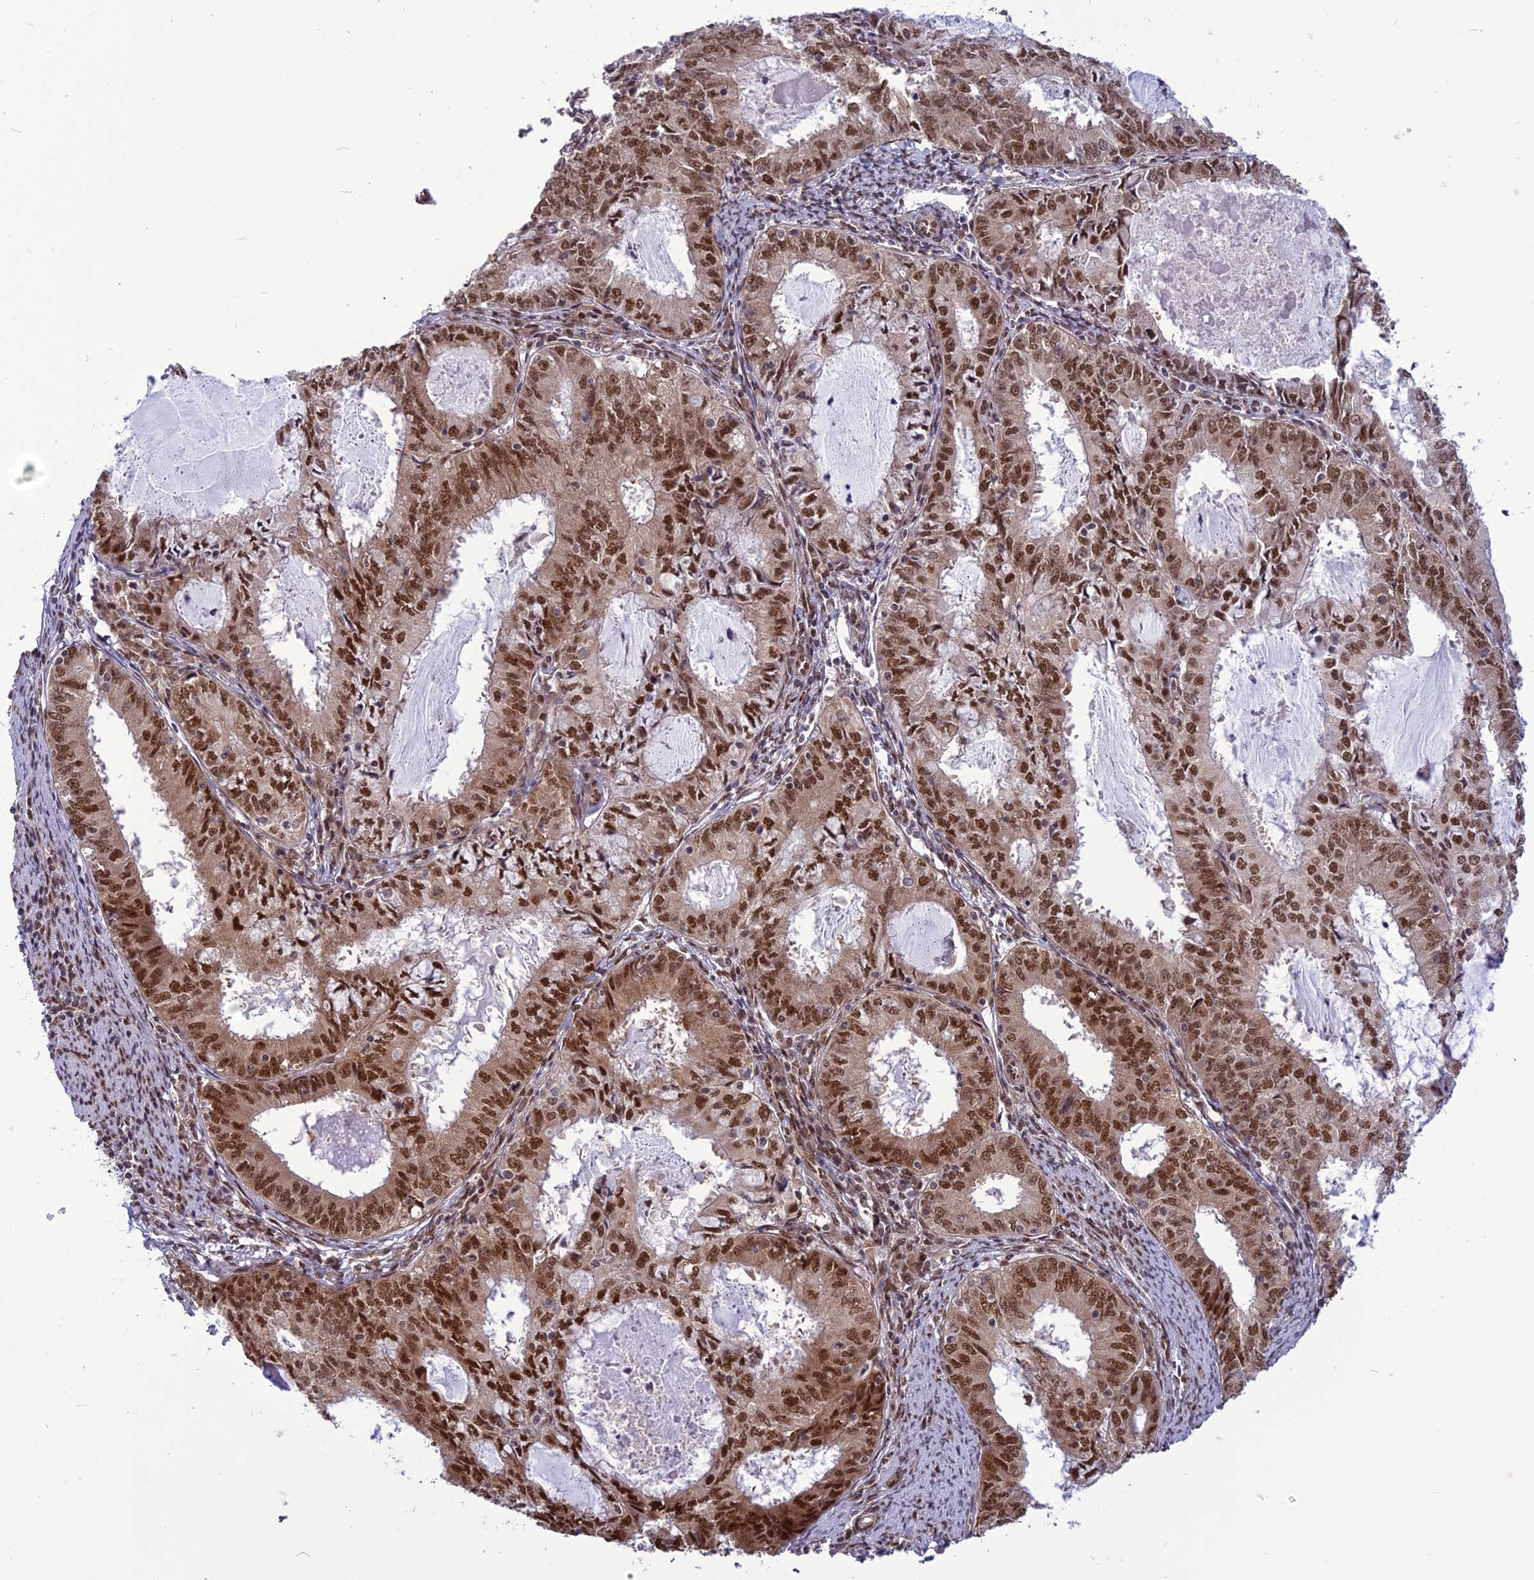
{"staining": {"intensity": "moderate", "quantity": ">75%", "location": "nuclear"}, "tissue": "endometrial cancer", "cell_type": "Tumor cells", "image_type": "cancer", "snomed": [{"axis": "morphology", "description": "Adenocarcinoma, NOS"}, {"axis": "topography", "description": "Endometrium"}], "caption": "A brown stain highlights moderate nuclear staining of a protein in endometrial cancer (adenocarcinoma) tumor cells.", "gene": "RTRAF", "patient": {"sex": "female", "age": 57}}